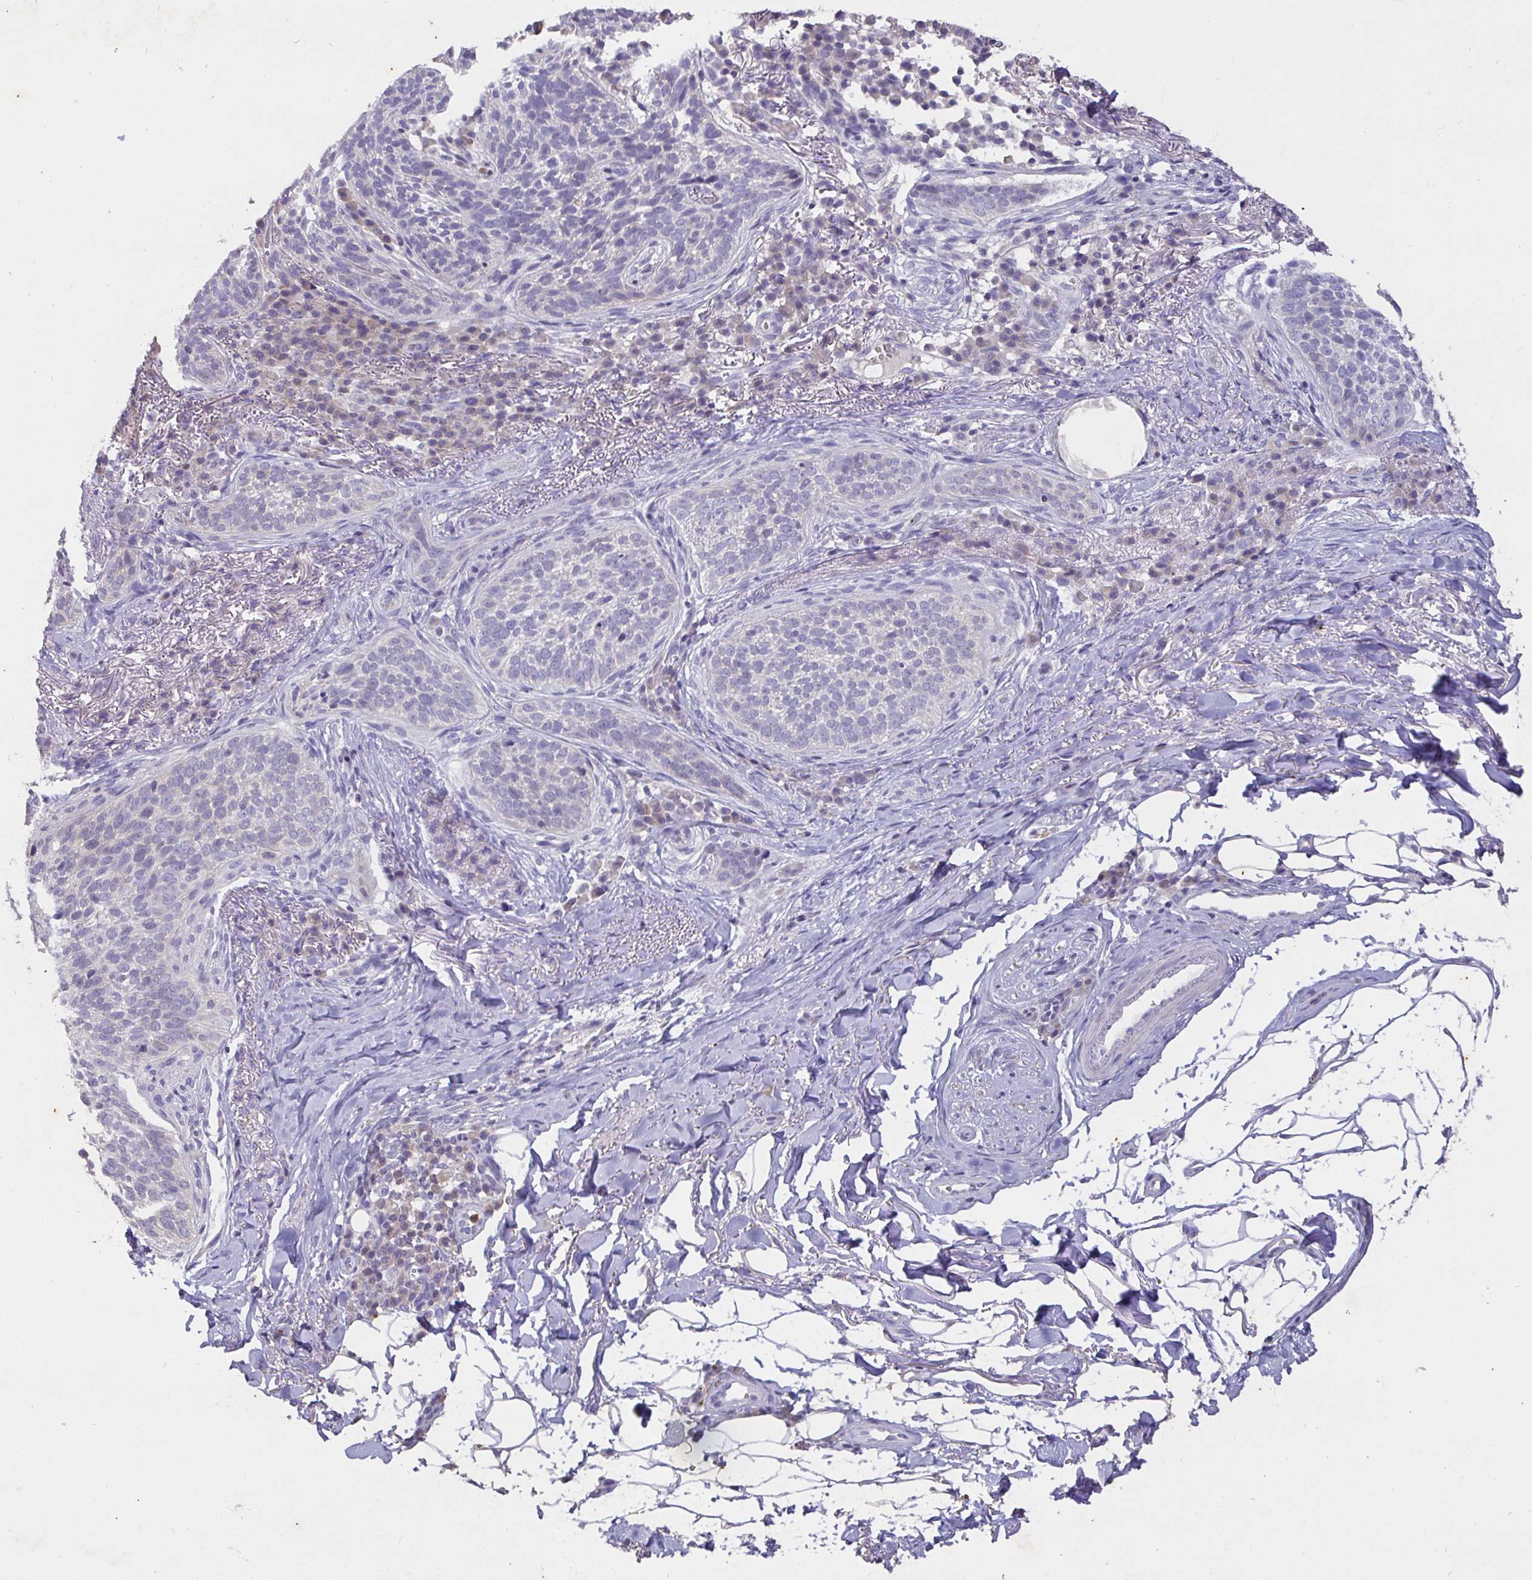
{"staining": {"intensity": "negative", "quantity": "none", "location": "none"}, "tissue": "skin cancer", "cell_type": "Tumor cells", "image_type": "cancer", "snomed": [{"axis": "morphology", "description": "Basal cell carcinoma"}, {"axis": "topography", "description": "Skin"}, {"axis": "topography", "description": "Skin of head"}], "caption": "This is an immunohistochemistry (IHC) histopathology image of human skin basal cell carcinoma. There is no expression in tumor cells.", "gene": "SHISA4", "patient": {"sex": "male", "age": 62}}